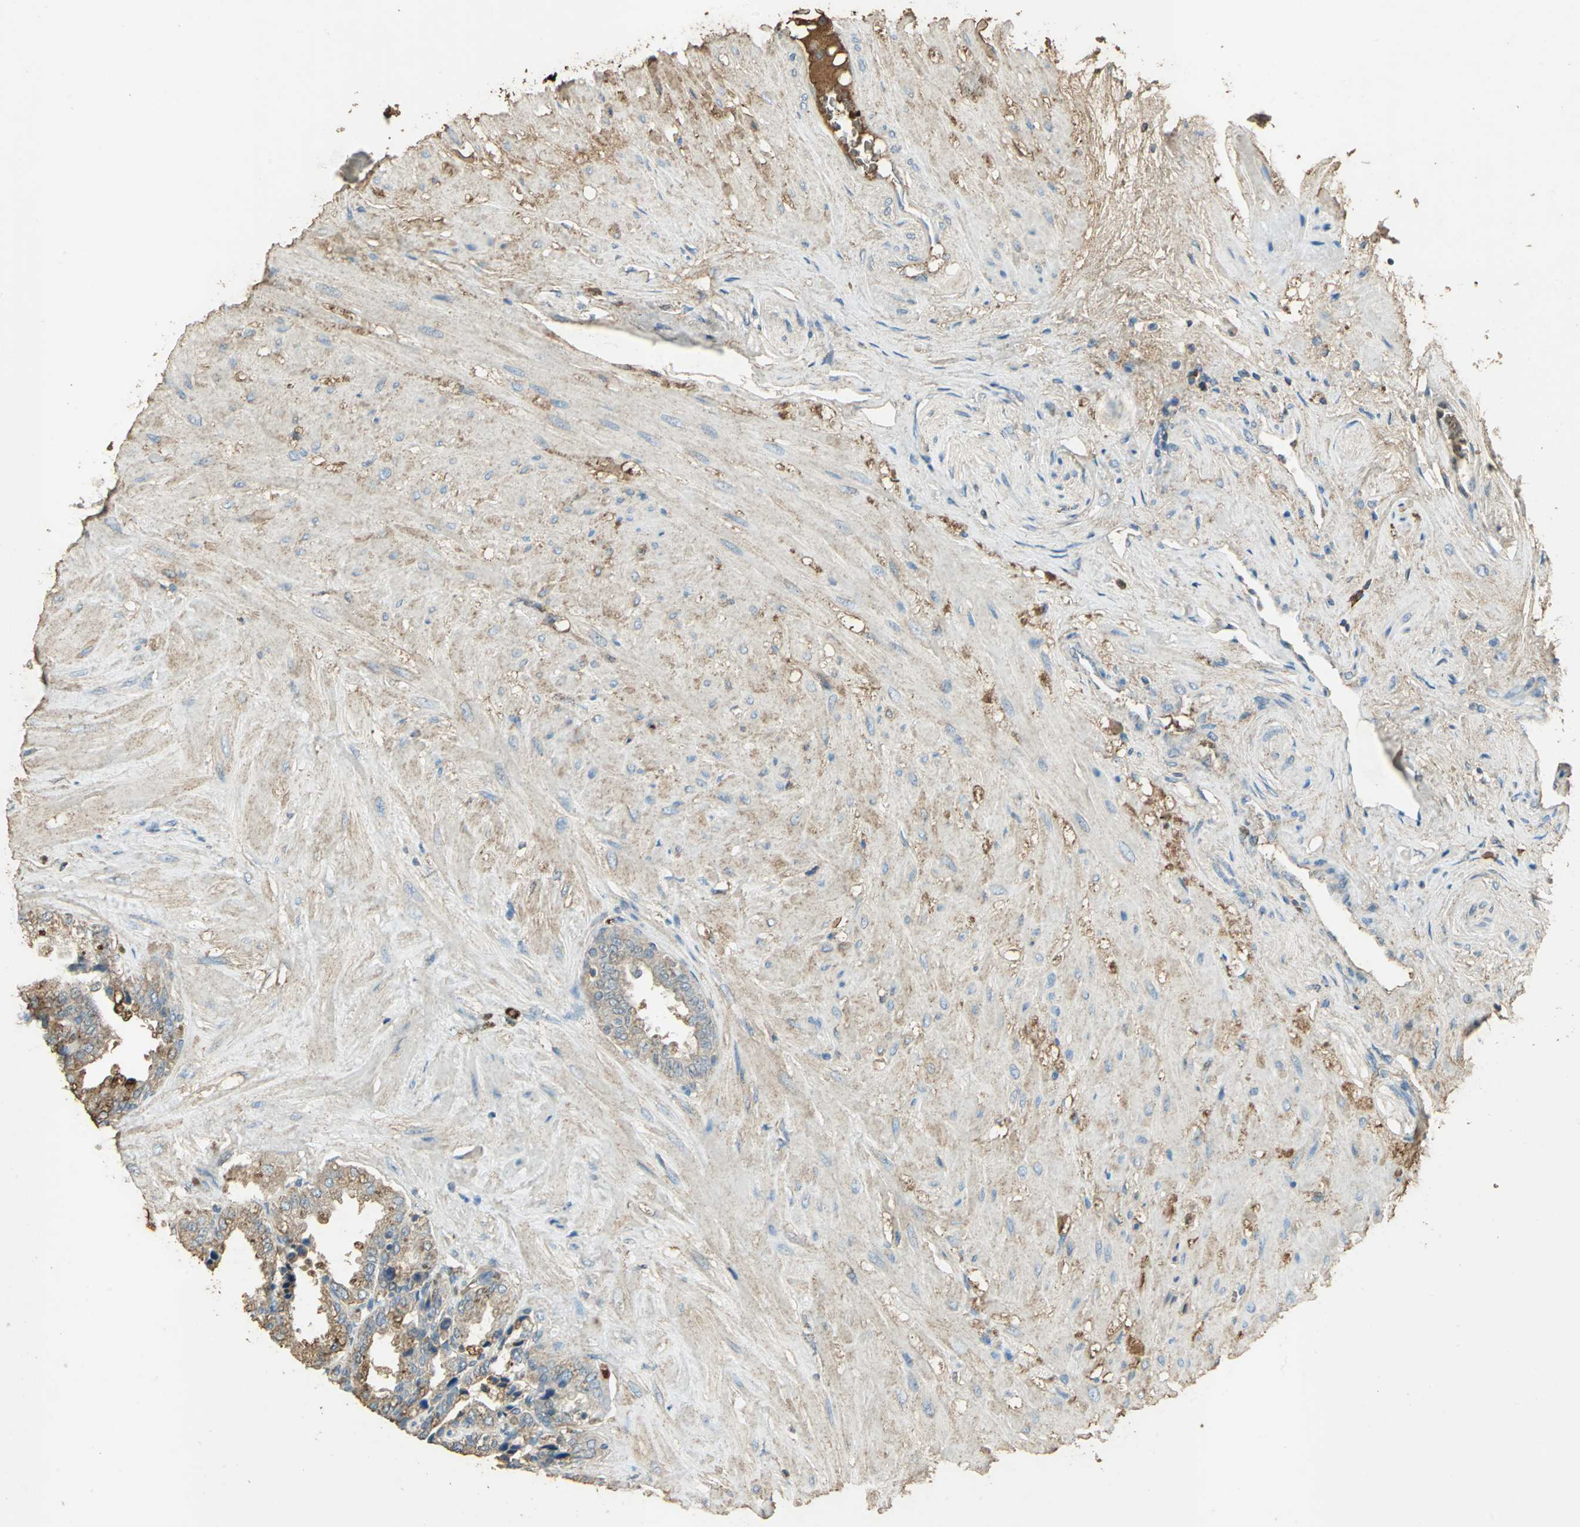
{"staining": {"intensity": "moderate", "quantity": ">75%", "location": "cytoplasmic/membranous"}, "tissue": "seminal vesicle", "cell_type": "Glandular cells", "image_type": "normal", "snomed": [{"axis": "morphology", "description": "Normal tissue, NOS"}, {"axis": "topography", "description": "Seminal veicle"}], "caption": "Immunohistochemistry of normal human seminal vesicle displays medium levels of moderate cytoplasmic/membranous staining in approximately >75% of glandular cells. The protein of interest is shown in brown color, while the nuclei are stained blue.", "gene": "TRAPPC2", "patient": {"sex": "male", "age": 46}}